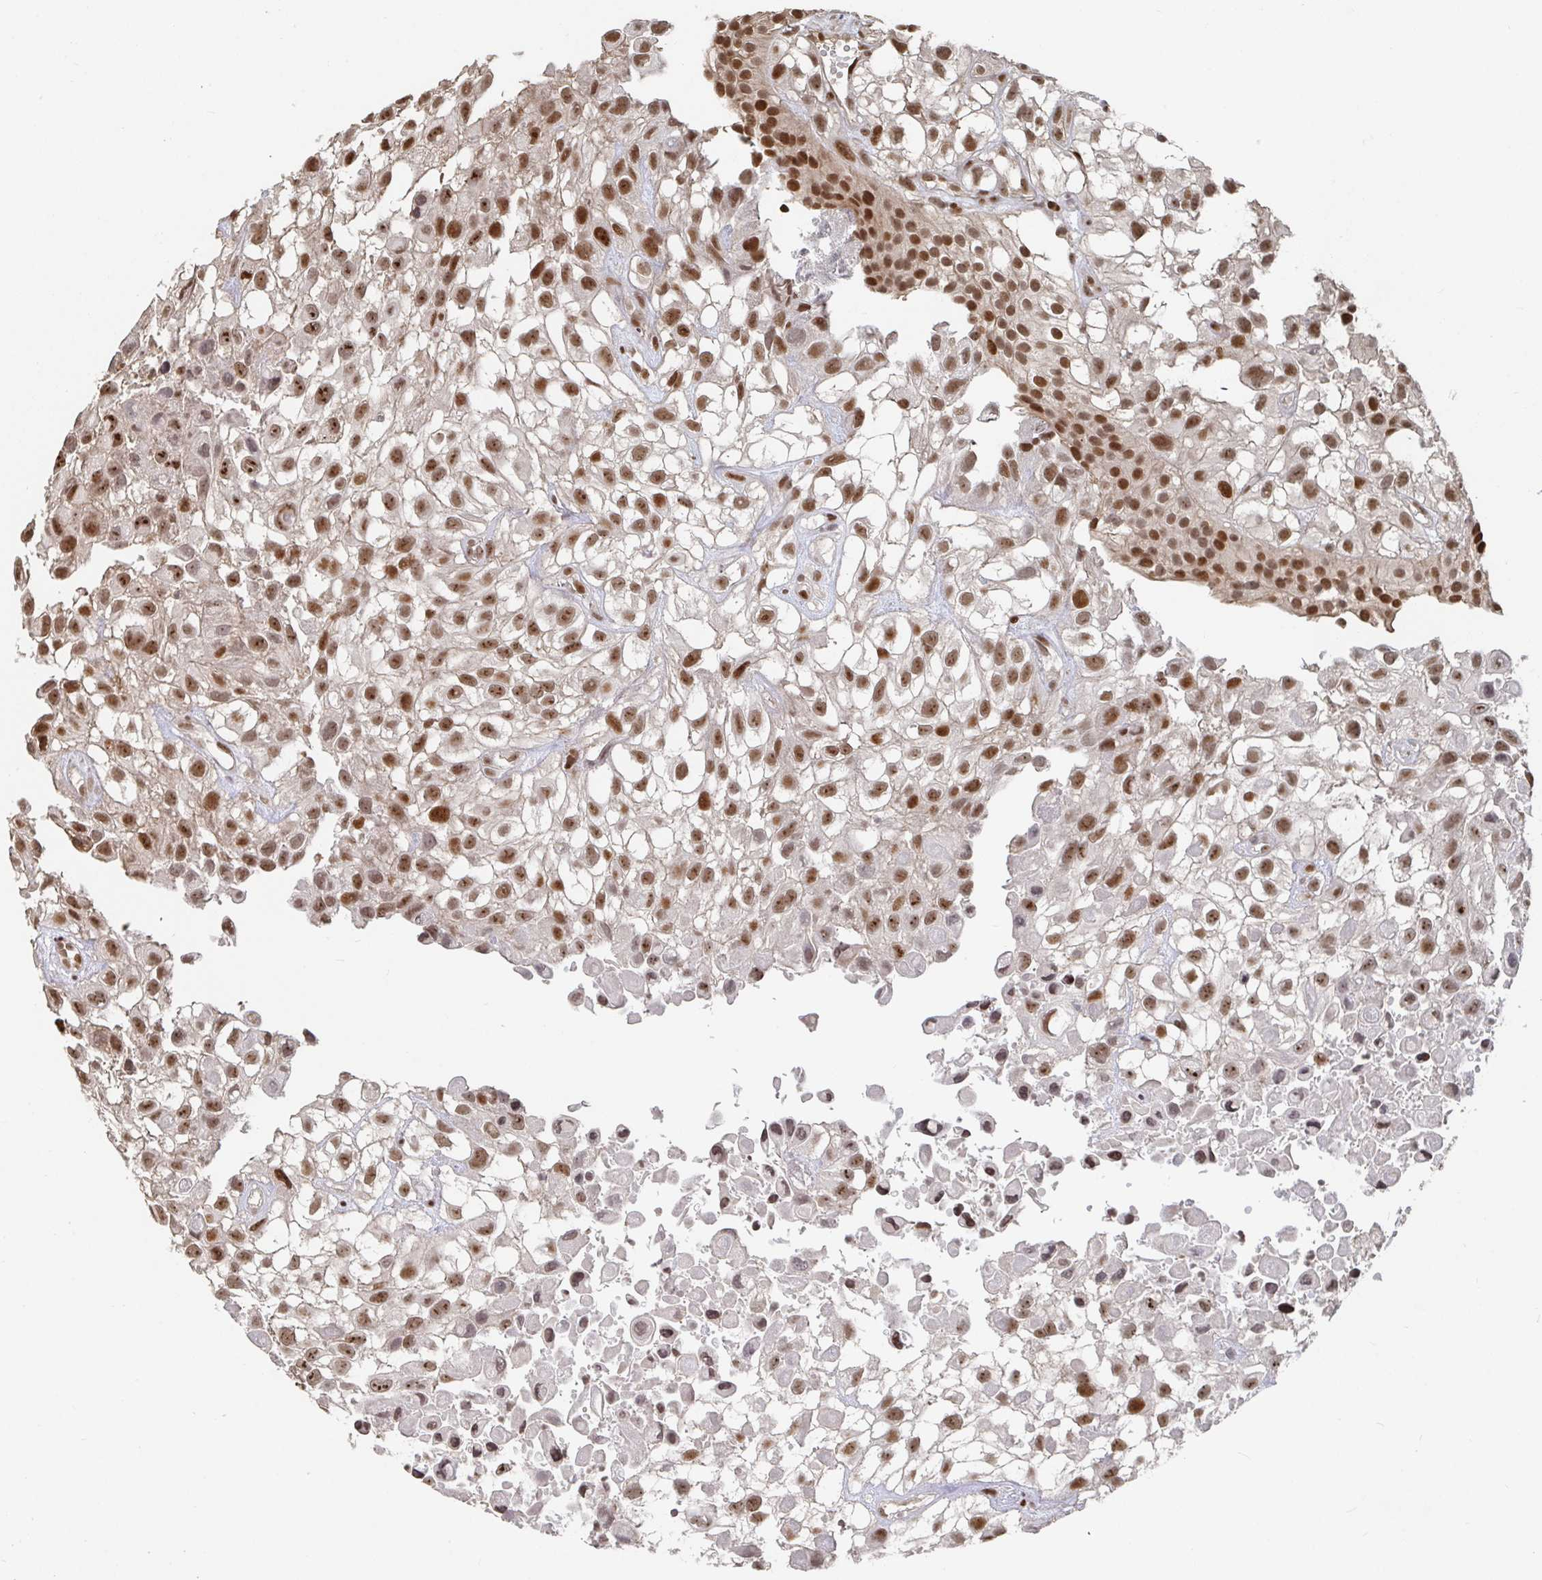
{"staining": {"intensity": "moderate", "quantity": ">75%", "location": "nuclear"}, "tissue": "urothelial cancer", "cell_type": "Tumor cells", "image_type": "cancer", "snomed": [{"axis": "morphology", "description": "Urothelial carcinoma, High grade"}, {"axis": "topography", "description": "Urinary bladder"}], "caption": "Immunohistochemistry (IHC) photomicrograph of neoplastic tissue: urothelial cancer stained using immunohistochemistry (IHC) reveals medium levels of moderate protein expression localized specifically in the nuclear of tumor cells, appearing as a nuclear brown color.", "gene": "ZDHHC12", "patient": {"sex": "male", "age": 56}}